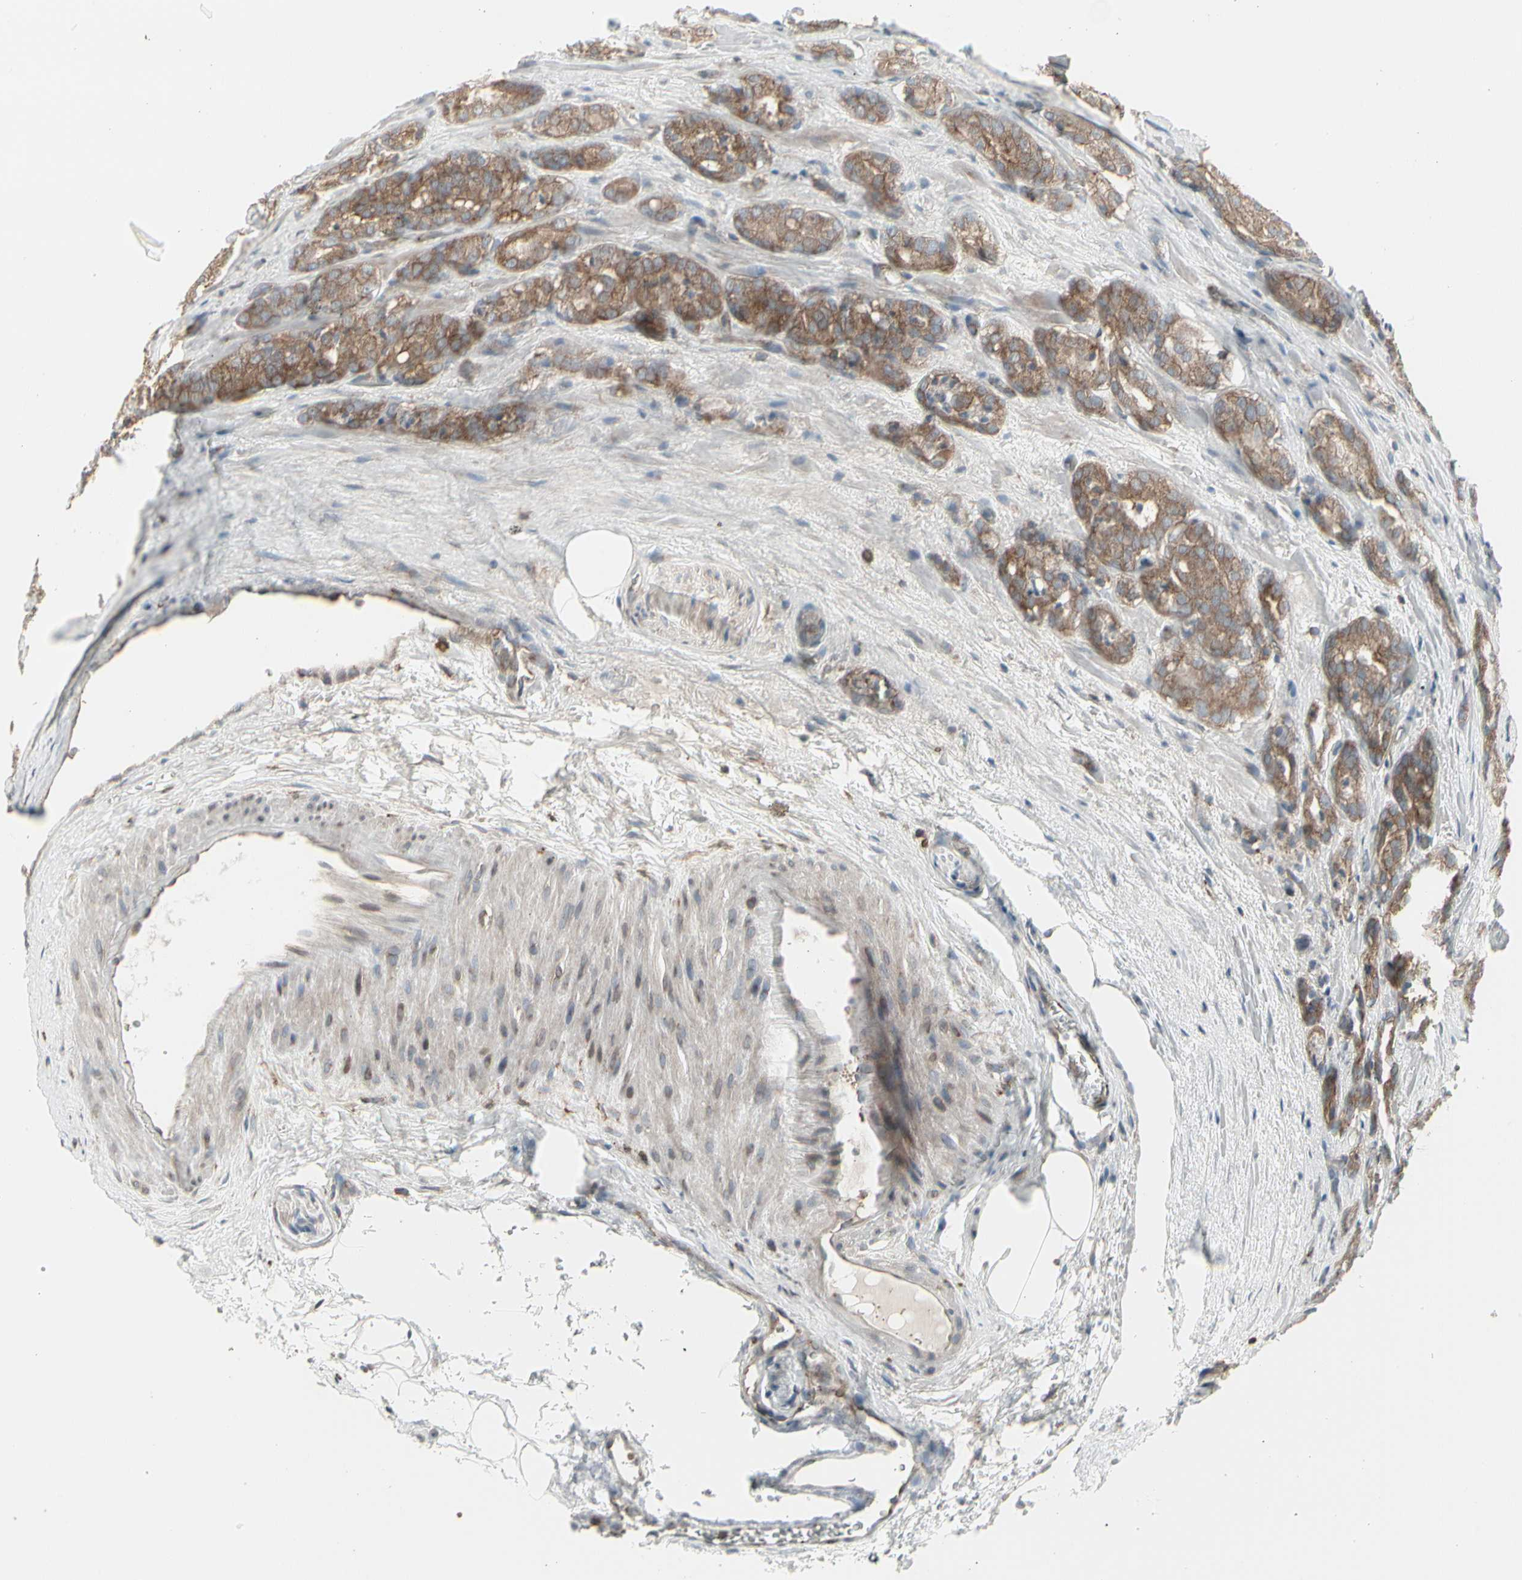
{"staining": {"intensity": "moderate", "quantity": ">75%", "location": "cytoplasmic/membranous"}, "tissue": "prostate cancer", "cell_type": "Tumor cells", "image_type": "cancer", "snomed": [{"axis": "morphology", "description": "Adenocarcinoma, High grade"}, {"axis": "topography", "description": "Prostate"}], "caption": "The photomicrograph reveals staining of prostate cancer (adenocarcinoma (high-grade)), revealing moderate cytoplasmic/membranous protein expression (brown color) within tumor cells. (Stains: DAB (3,3'-diaminobenzidine) in brown, nuclei in blue, Microscopy: brightfield microscopy at high magnification).", "gene": "EPS15", "patient": {"sex": "male", "age": 64}}